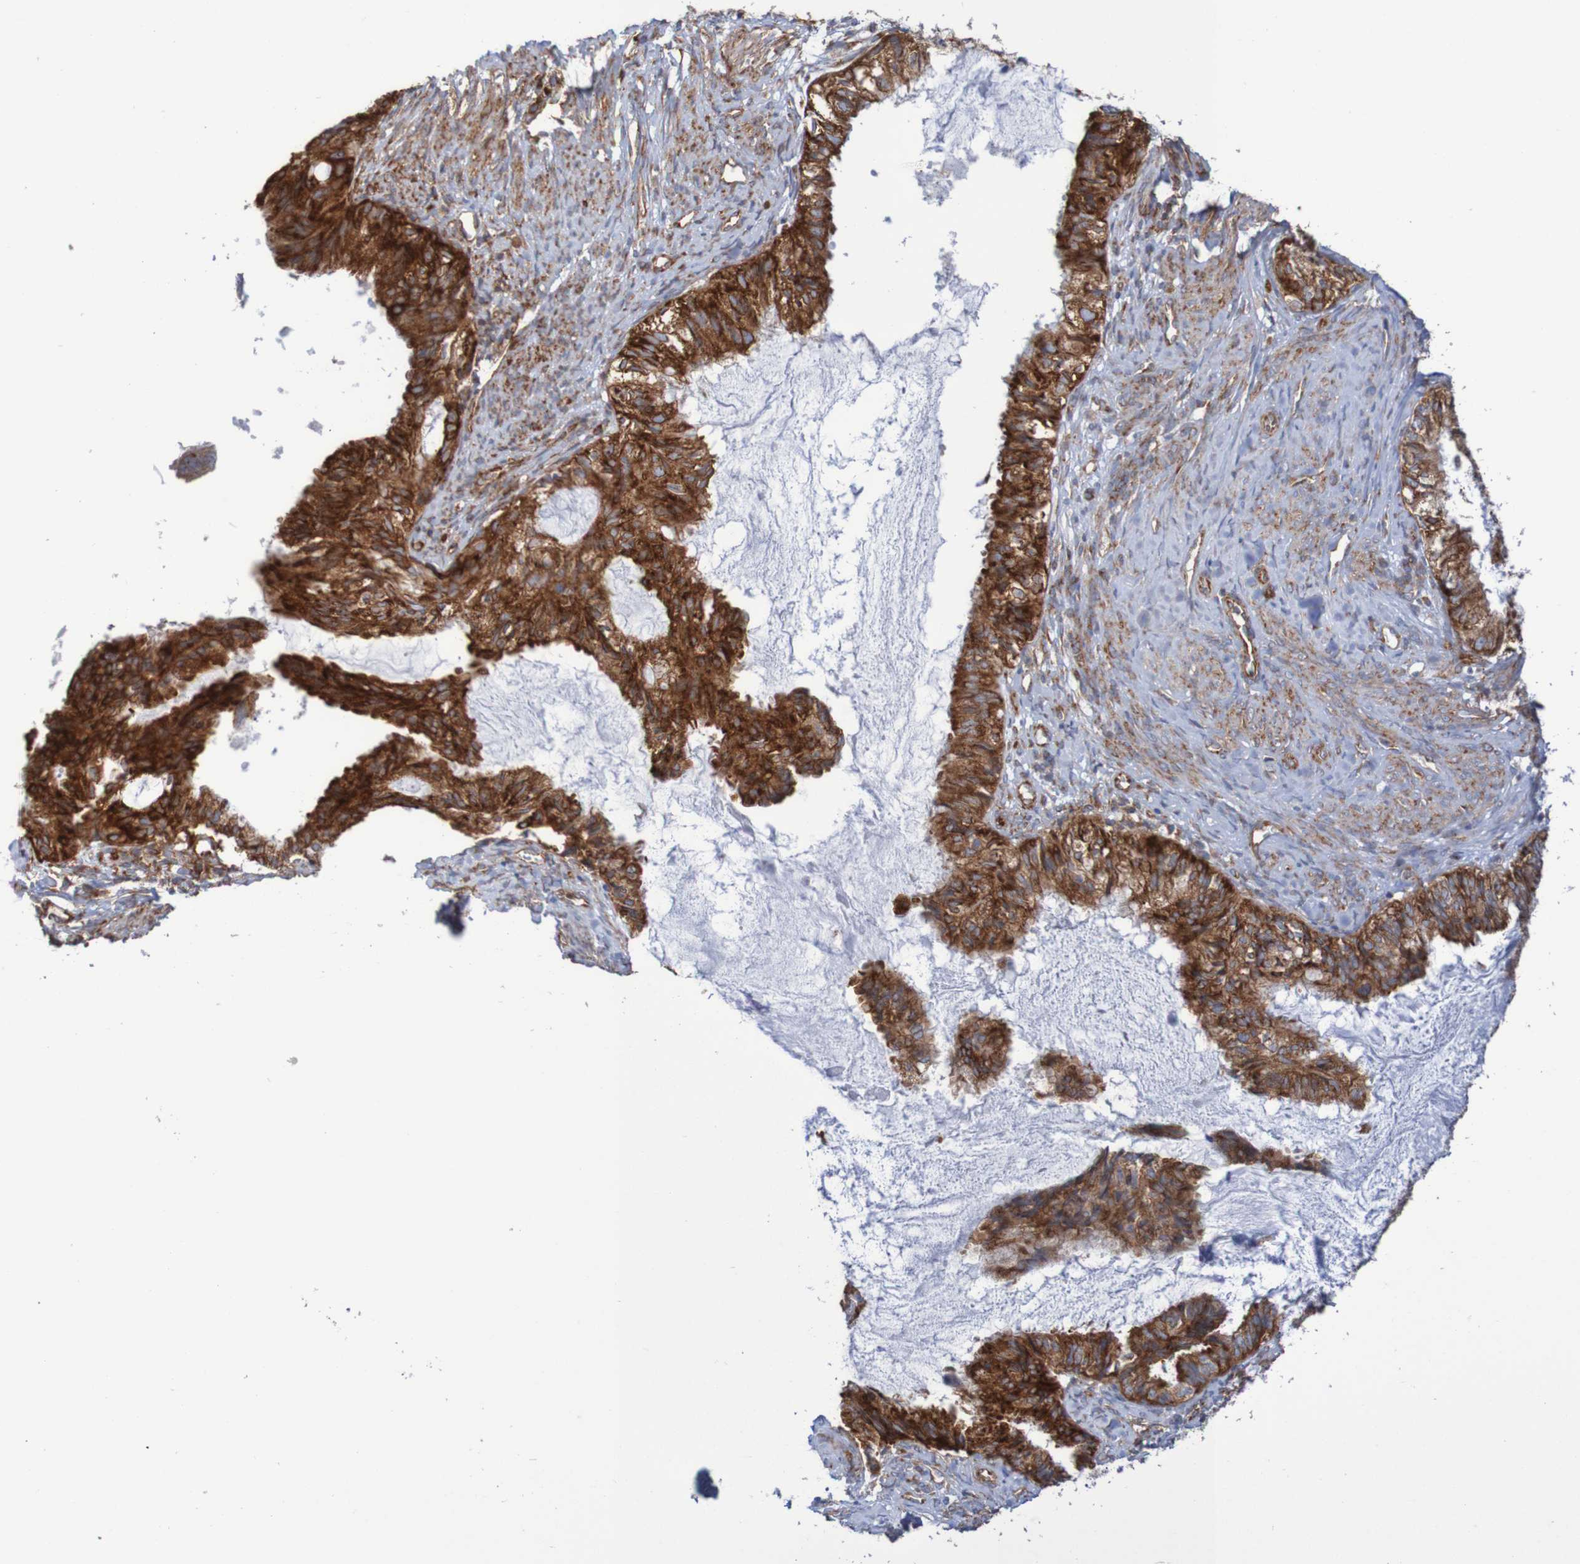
{"staining": {"intensity": "strong", "quantity": ">75%", "location": "cytoplasmic/membranous"}, "tissue": "cervical cancer", "cell_type": "Tumor cells", "image_type": "cancer", "snomed": [{"axis": "morphology", "description": "Normal tissue, NOS"}, {"axis": "morphology", "description": "Adenocarcinoma, NOS"}, {"axis": "topography", "description": "Cervix"}, {"axis": "topography", "description": "Endometrium"}], "caption": "Immunohistochemistry image of neoplastic tissue: human cervical cancer stained using IHC reveals high levels of strong protein expression localized specifically in the cytoplasmic/membranous of tumor cells, appearing as a cytoplasmic/membranous brown color.", "gene": "FXR2", "patient": {"sex": "female", "age": 86}}